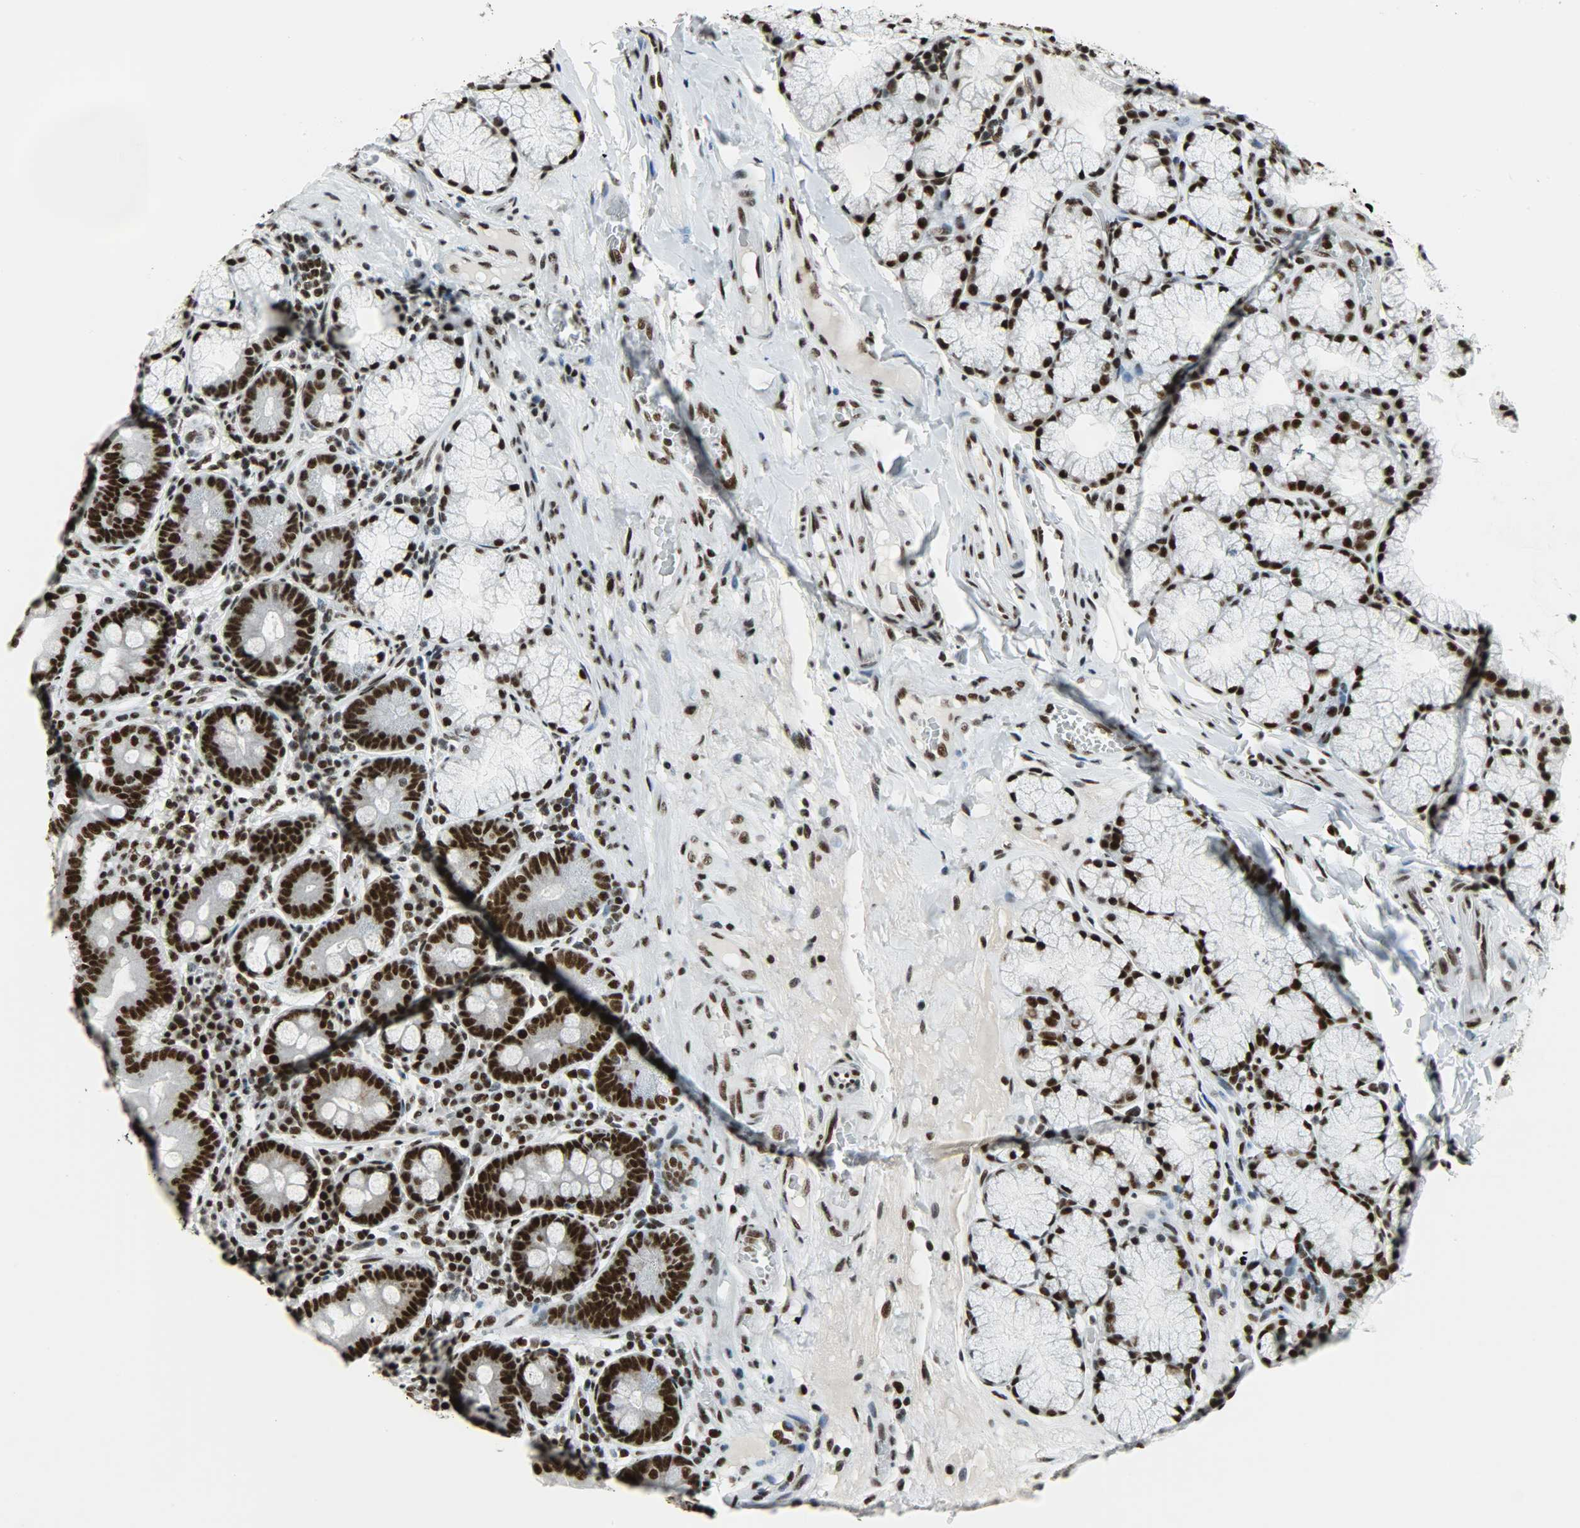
{"staining": {"intensity": "strong", "quantity": ">75%", "location": "nuclear"}, "tissue": "duodenum", "cell_type": "Glandular cells", "image_type": "normal", "snomed": [{"axis": "morphology", "description": "Normal tissue, NOS"}, {"axis": "topography", "description": "Duodenum"}], "caption": "Unremarkable duodenum was stained to show a protein in brown. There is high levels of strong nuclear expression in approximately >75% of glandular cells. The protein of interest is shown in brown color, while the nuclei are stained blue.", "gene": "SNRPA", "patient": {"sex": "male", "age": 50}}